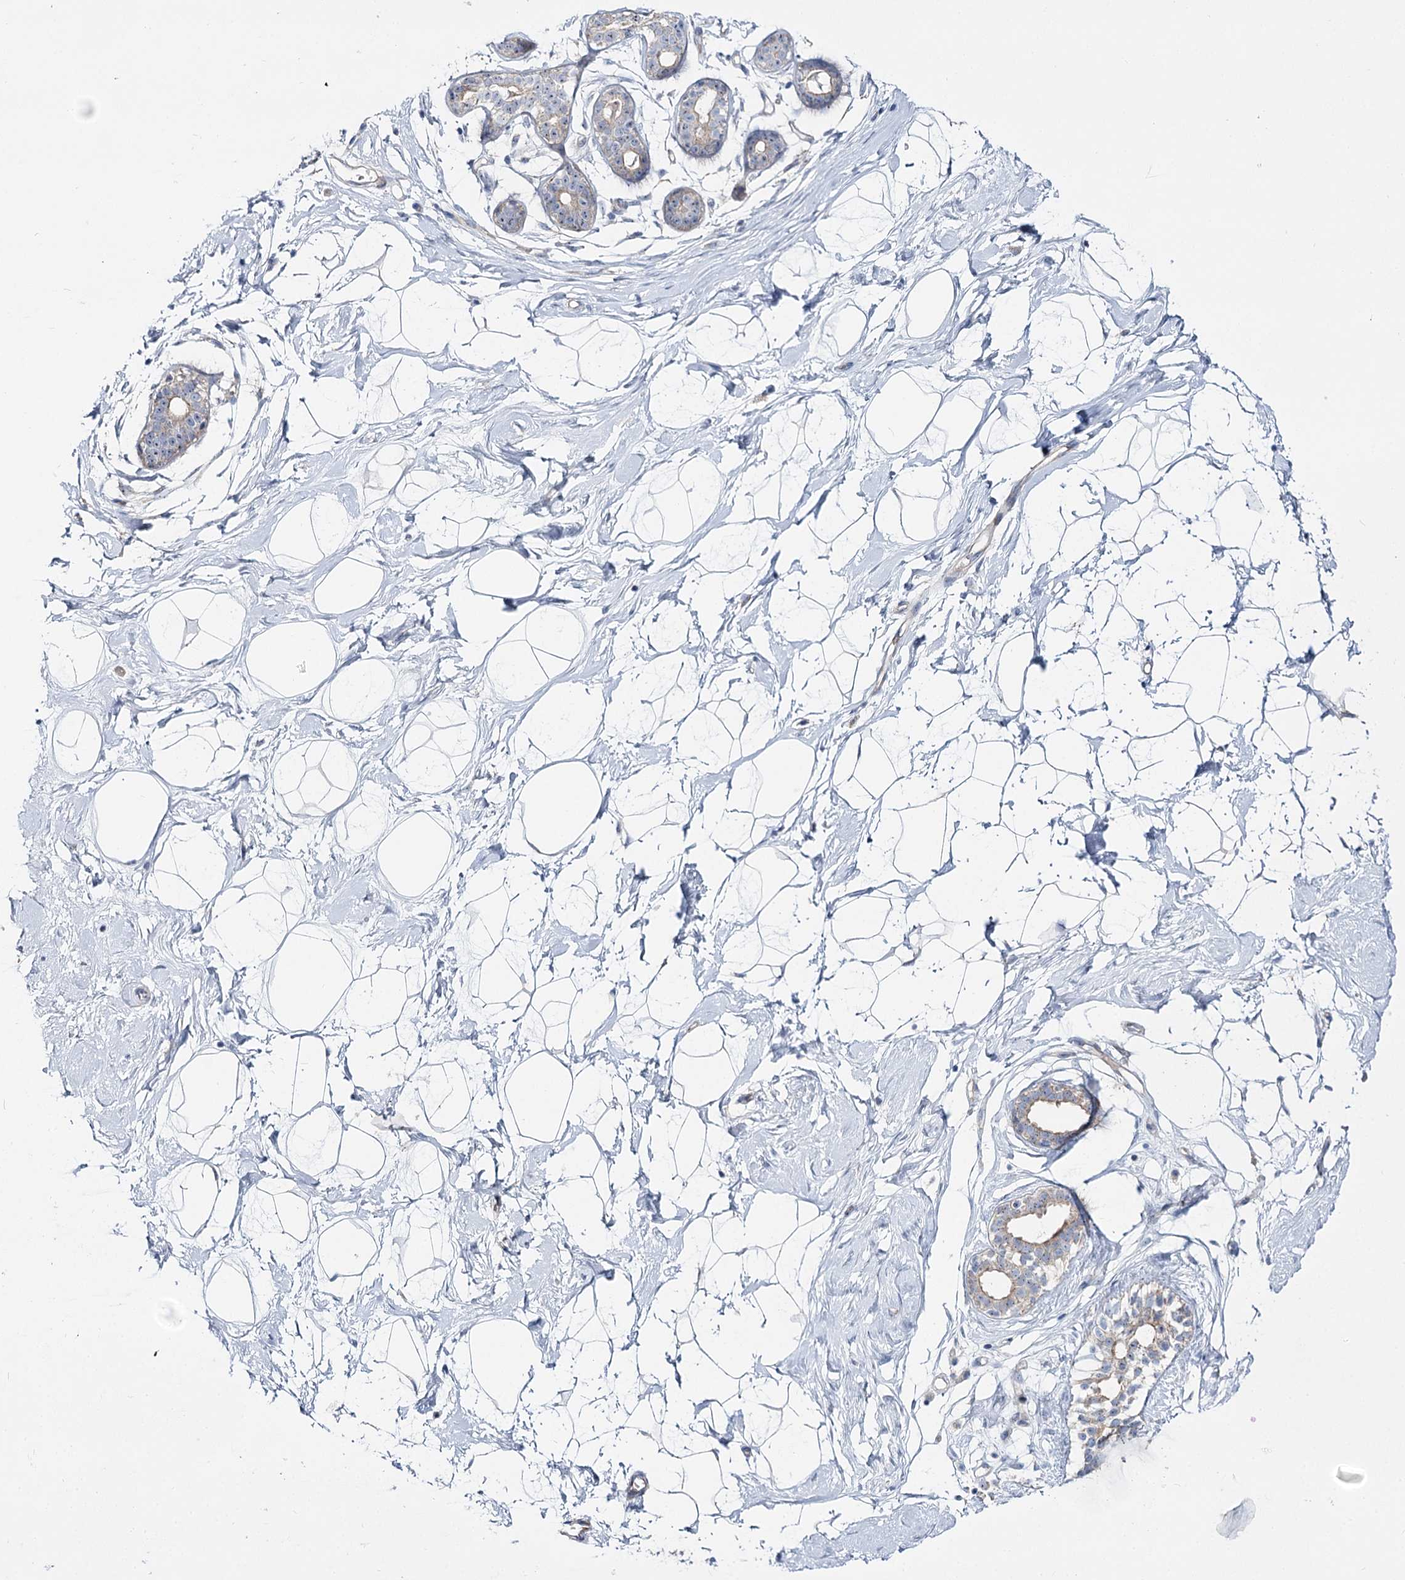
{"staining": {"intensity": "negative", "quantity": "none", "location": "none"}, "tissue": "breast", "cell_type": "Adipocytes", "image_type": "normal", "snomed": [{"axis": "morphology", "description": "Normal tissue, NOS"}, {"axis": "morphology", "description": "Adenoma, NOS"}, {"axis": "topography", "description": "Breast"}], "caption": "DAB immunohistochemical staining of benign breast exhibits no significant positivity in adipocytes.", "gene": "SUOX", "patient": {"sex": "female", "age": 23}}